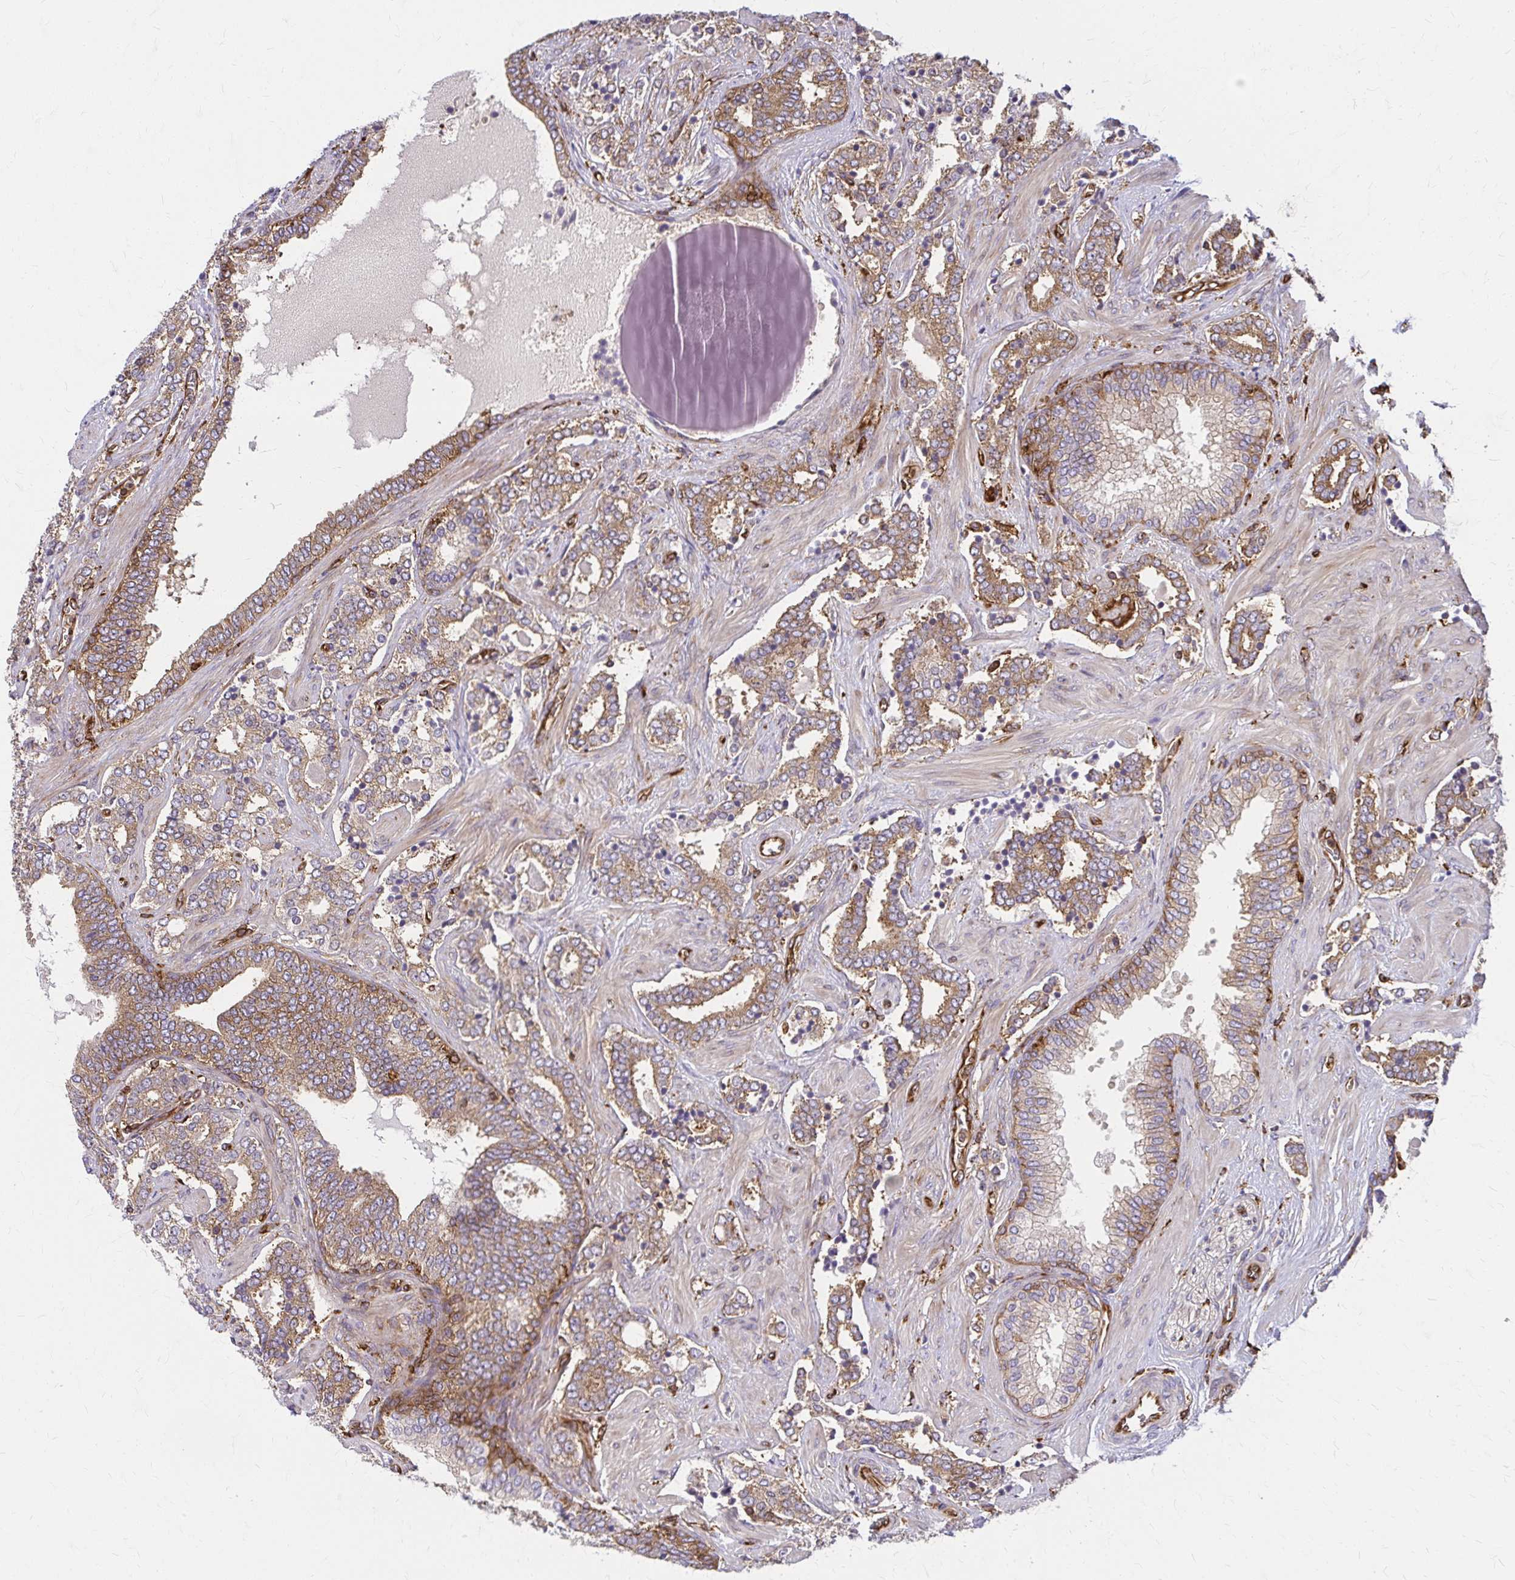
{"staining": {"intensity": "moderate", "quantity": ">75%", "location": "cytoplasmic/membranous"}, "tissue": "prostate cancer", "cell_type": "Tumor cells", "image_type": "cancer", "snomed": [{"axis": "morphology", "description": "Adenocarcinoma, High grade"}, {"axis": "topography", "description": "Prostate"}], "caption": "The immunohistochemical stain shows moderate cytoplasmic/membranous positivity in tumor cells of prostate adenocarcinoma (high-grade) tissue. (DAB IHC with brightfield microscopy, high magnification).", "gene": "WASF2", "patient": {"sex": "male", "age": 60}}